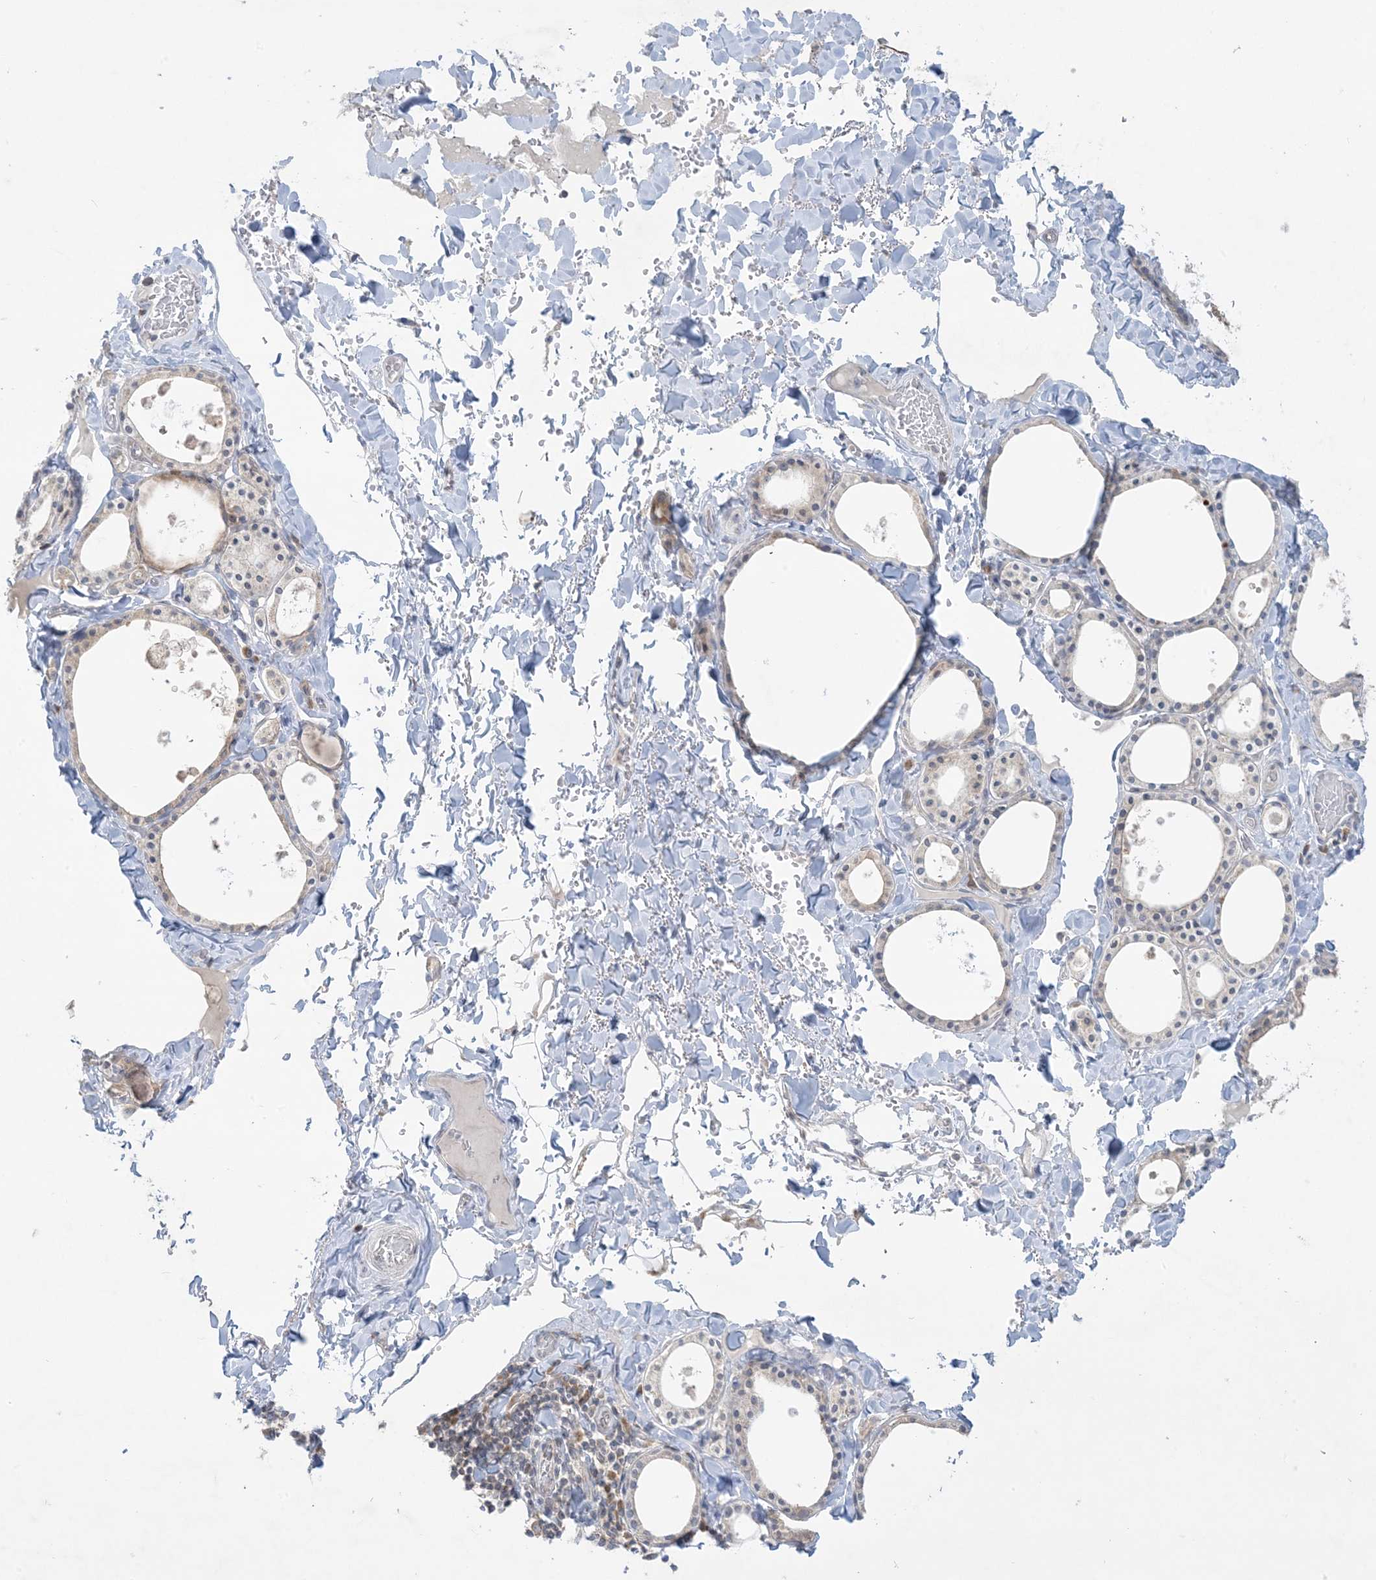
{"staining": {"intensity": "moderate", "quantity": "<25%", "location": "cytoplasmic/membranous"}, "tissue": "thyroid gland", "cell_type": "Glandular cells", "image_type": "normal", "snomed": [{"axis": "morphology", "description": "Normal tissue, NOS"}, {"axis": "topography", "description": "Thyroid gland"}], "caption": "Glandular cells demonstrate low levels of moderate cytoplasmic/membranous staining in about <25% of cells in benign human thyroid gland.", "gene": "RPP40", "patient": {"sex": "male", "age": 56}}